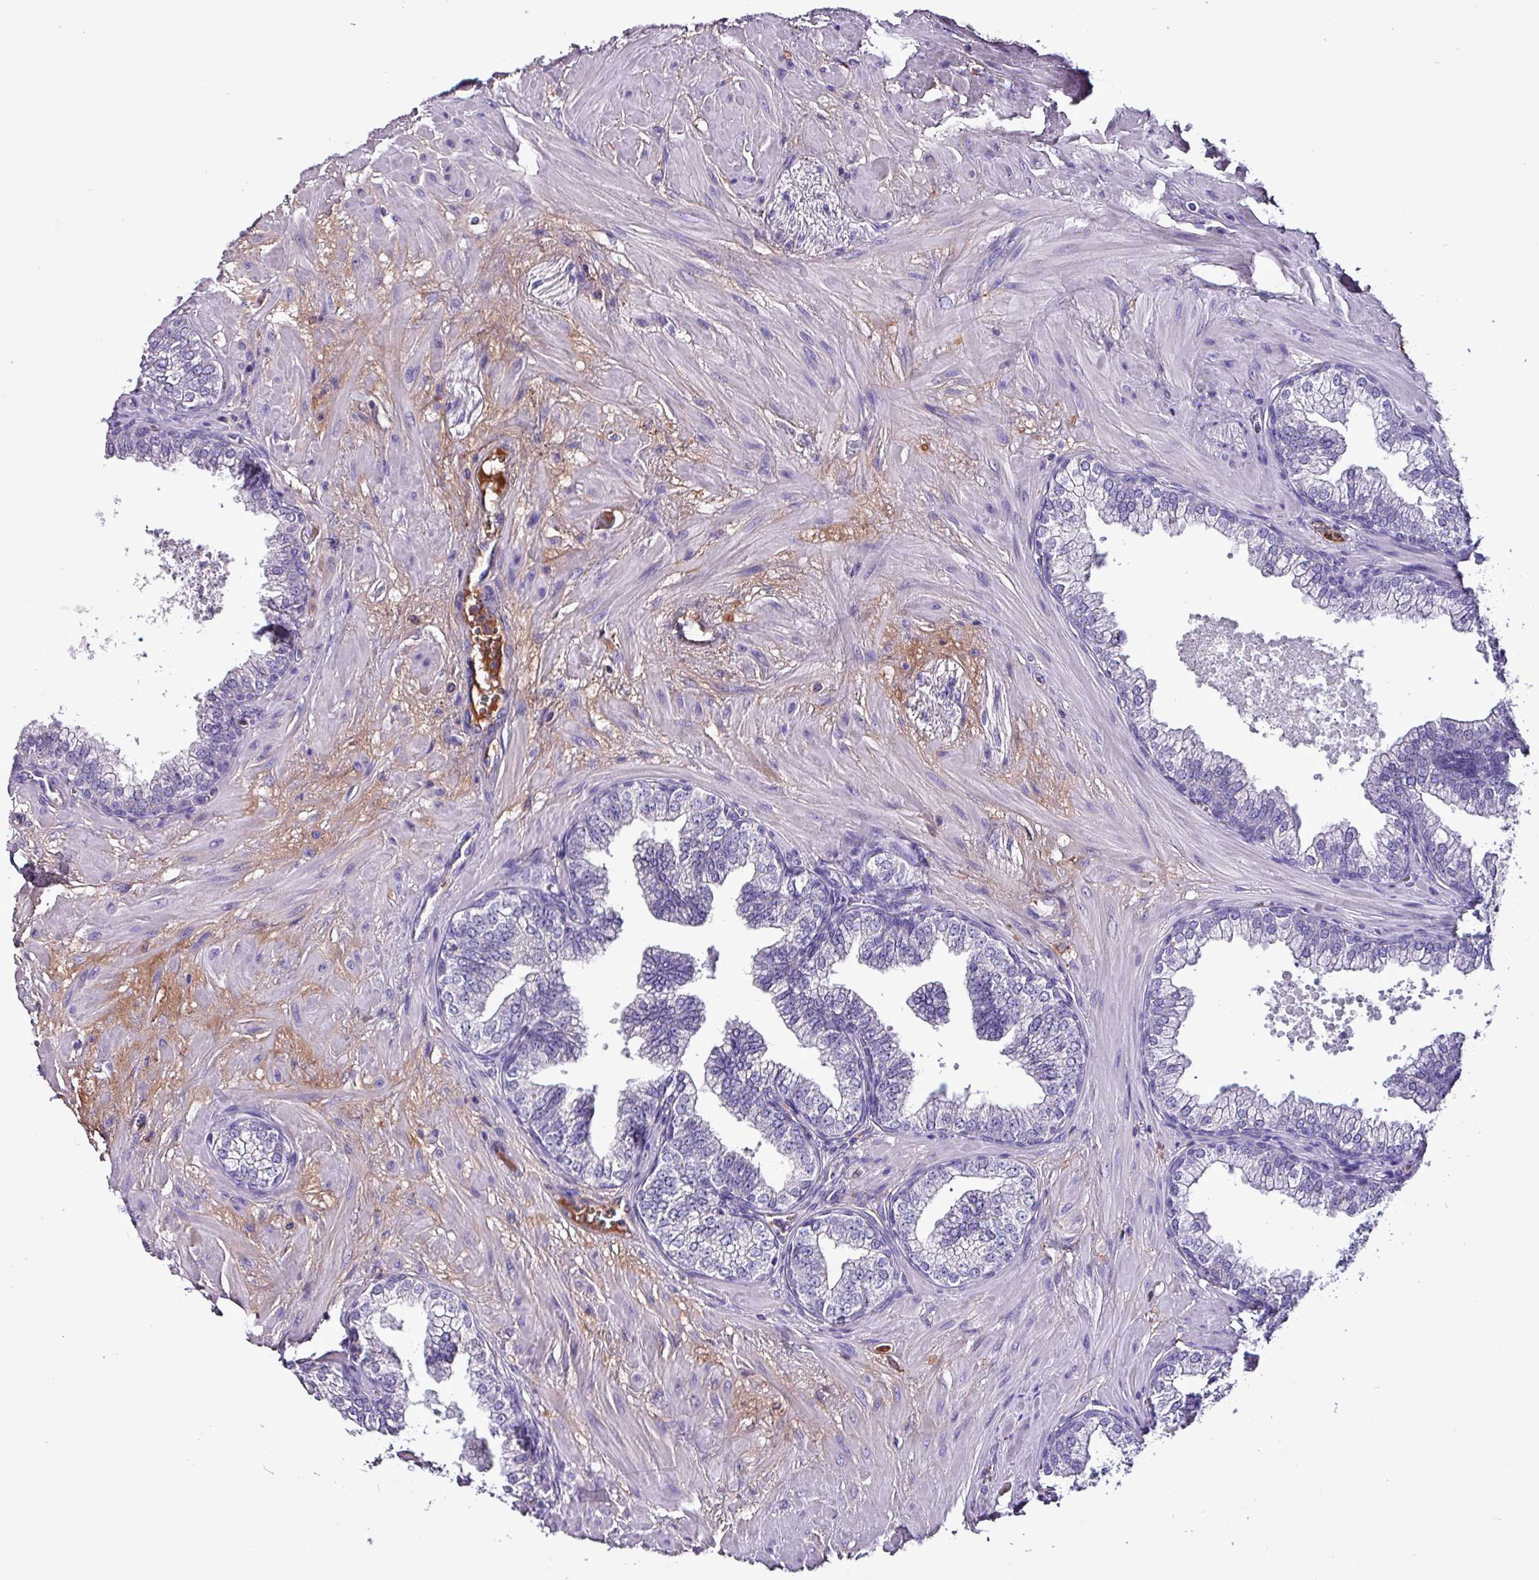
{"staining": {"intensity": "negative", "quantity": "none", "location": "none"}, "tissue": "prostate", "cell_type": "Glandular cells", "image_type": "normal", "snomed": [{"axis": "morphology", "description": "Normal tissue, NOS"}, {"axis": "topography", "description": "Prostate"}], "caption": "This histopathology image is of benign prostate stained with IHC to label a protein in brown with the nuclei are counter-stained blue. There is no staining in glandular cells. (DAB (3,3'-diaminobenzidine) IHC visualized using brightfield microscopy, high magnification).", "gene": "HPR", "patient": {"sex": "male", "age": 60}}